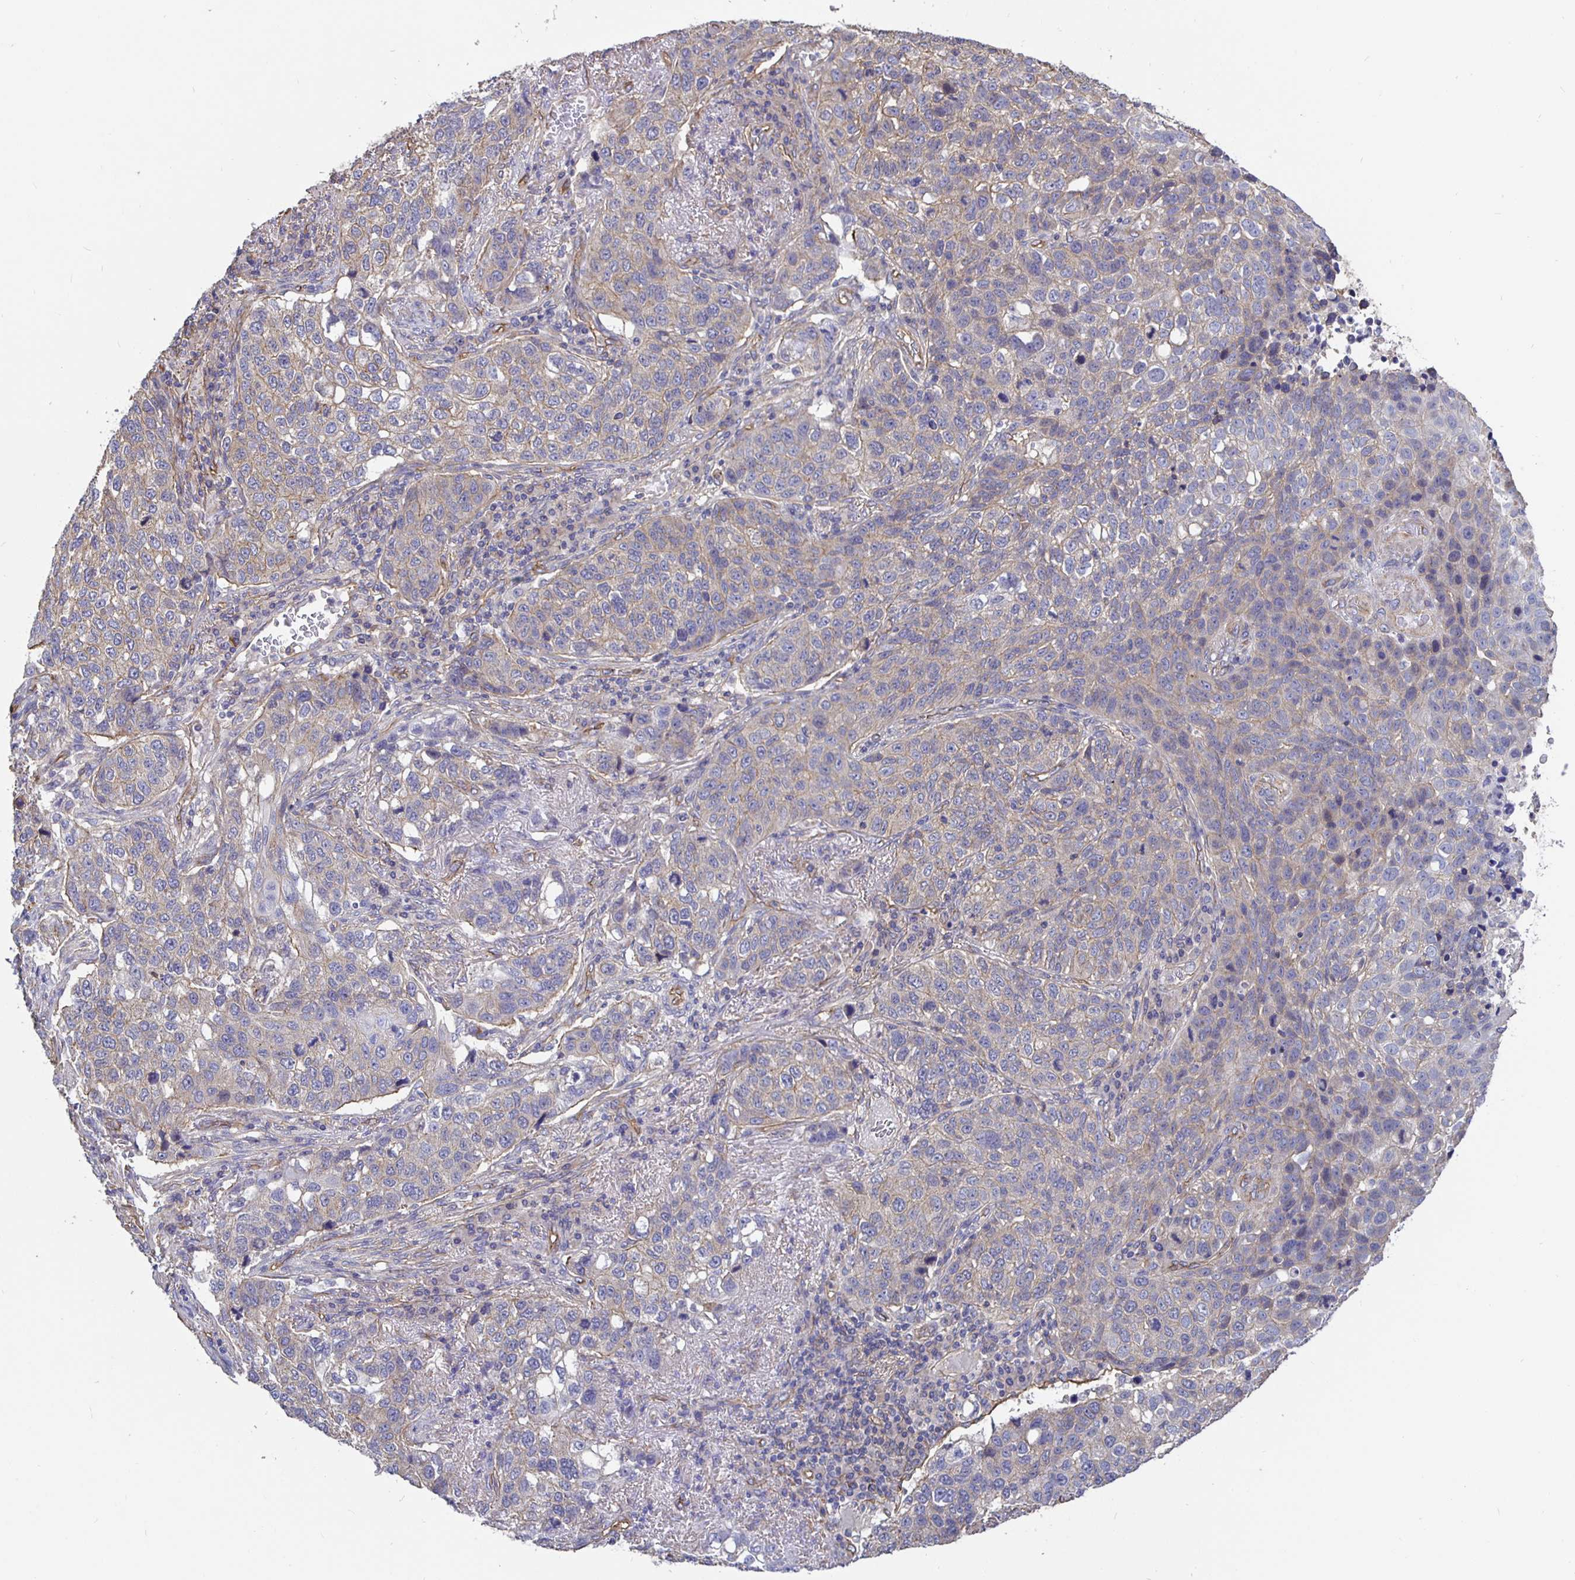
{"staining": {"intensity": "weak", "quantity": "<25%", "location": "cytoplasmic/membranous"}, "tissue": "lung cancer", "cell_type": "Tumor cells", "image_type": "cancer", "snomed": [{"axis": "morphology", "description": "Squamous cell carcinoma, NOS"}, {"axis": "topography", "description": "Lymph node"}, {"axis": "topography", "description": "Lung"}], "caption": "This is an immunohistochemistry (IHC) micrograph of lung squamous cell carcinoma. There is no positivity in tumor cells.", "gene": "ARHGEF39", "patient": {"sex": "male", "age": 61}}